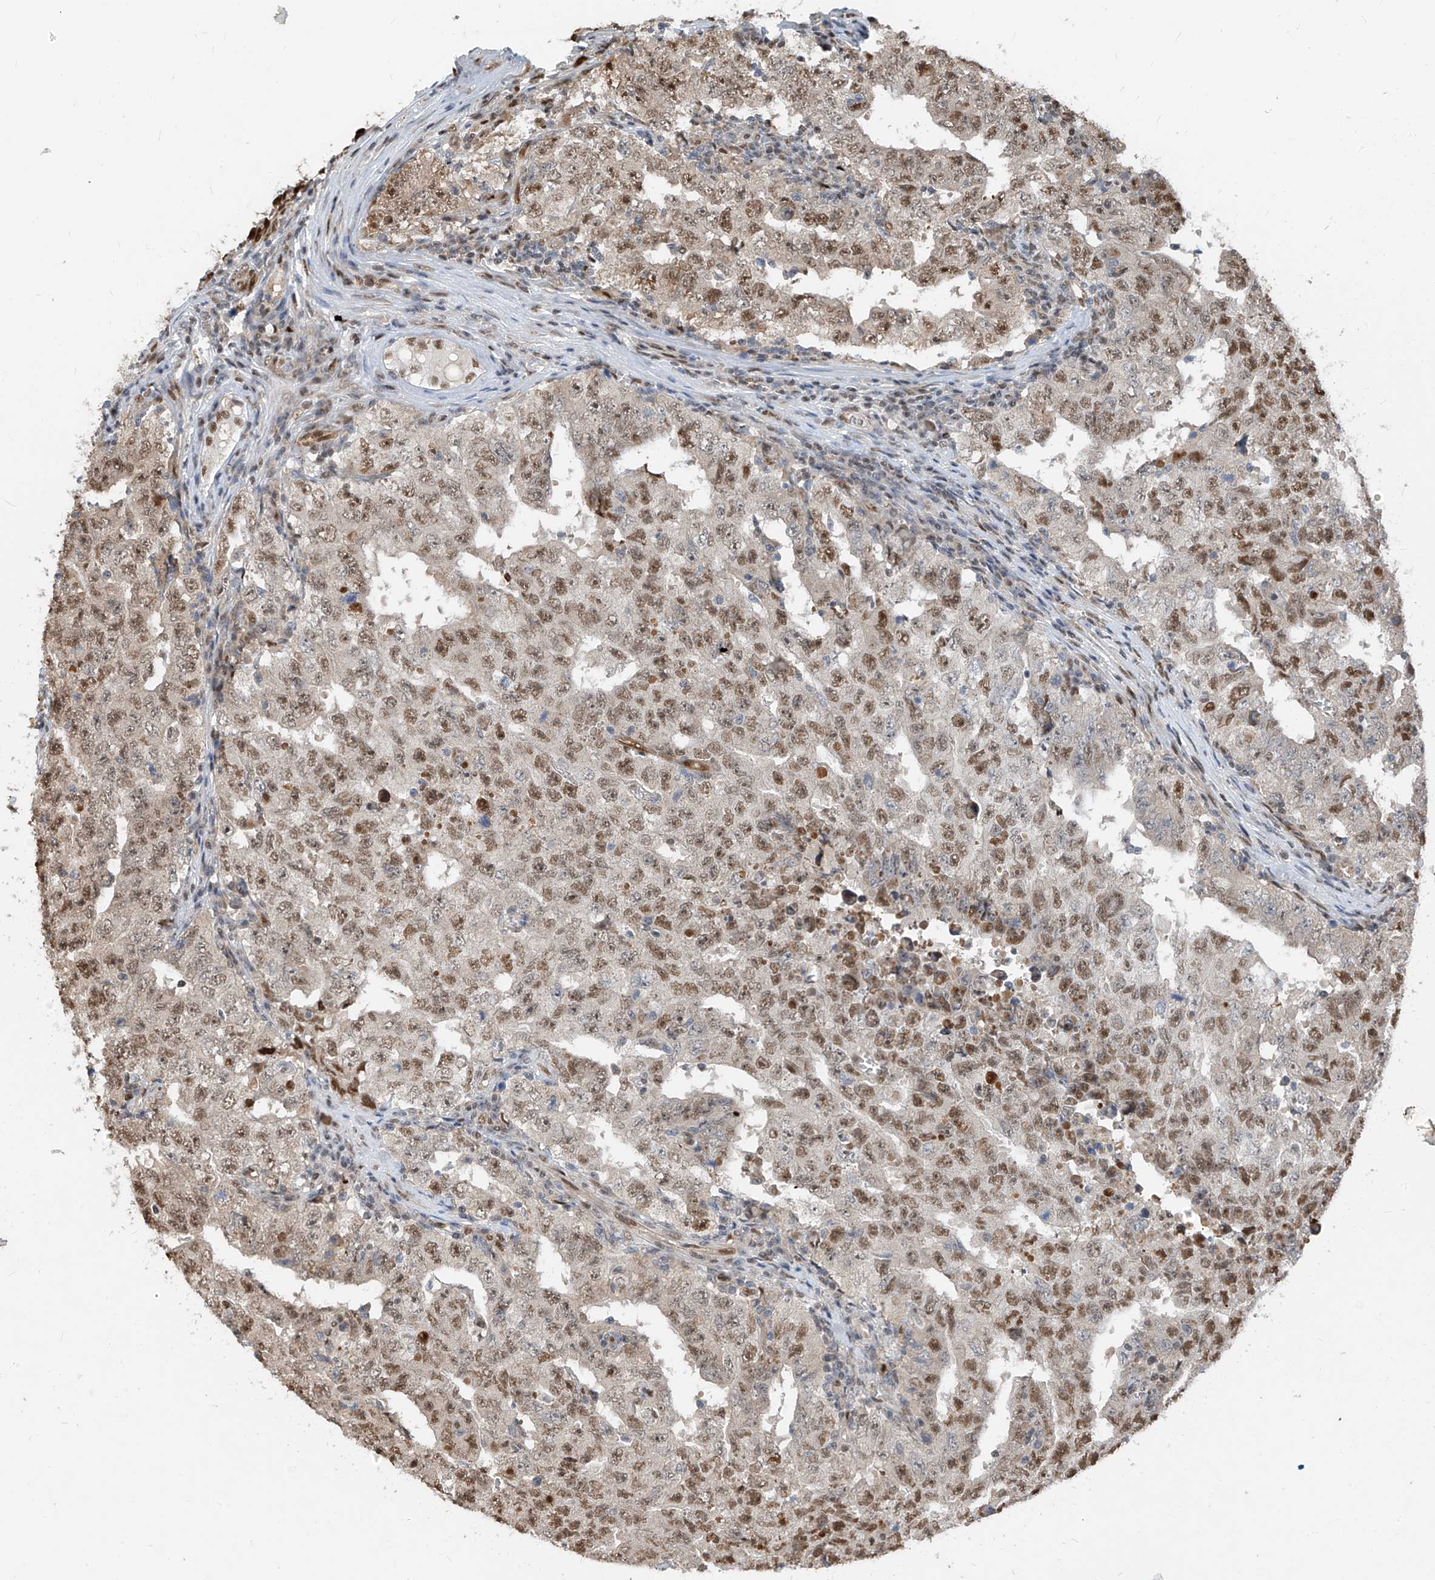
{"staining": {"intensity": "moderate", "quantity": ">75%", "location": "nuclear"}, "tissue": "testis cancer", "cell_type": "Tumor cells", "image_type": "cancer", "snomed": [{"axis": "morphology", "description": "Carcinoma, Embryonal, NOS"}, {"axis": "topography", "description": "Testis"}], "caption": "This micrograph exhibits immunohistochemistry staining of testis embryonal carcinoma, with medium moderate nuclear staining in about >75% of tumor cells.", "gene": "RBP7", "patient": {"sex": "male", "age": 26}}